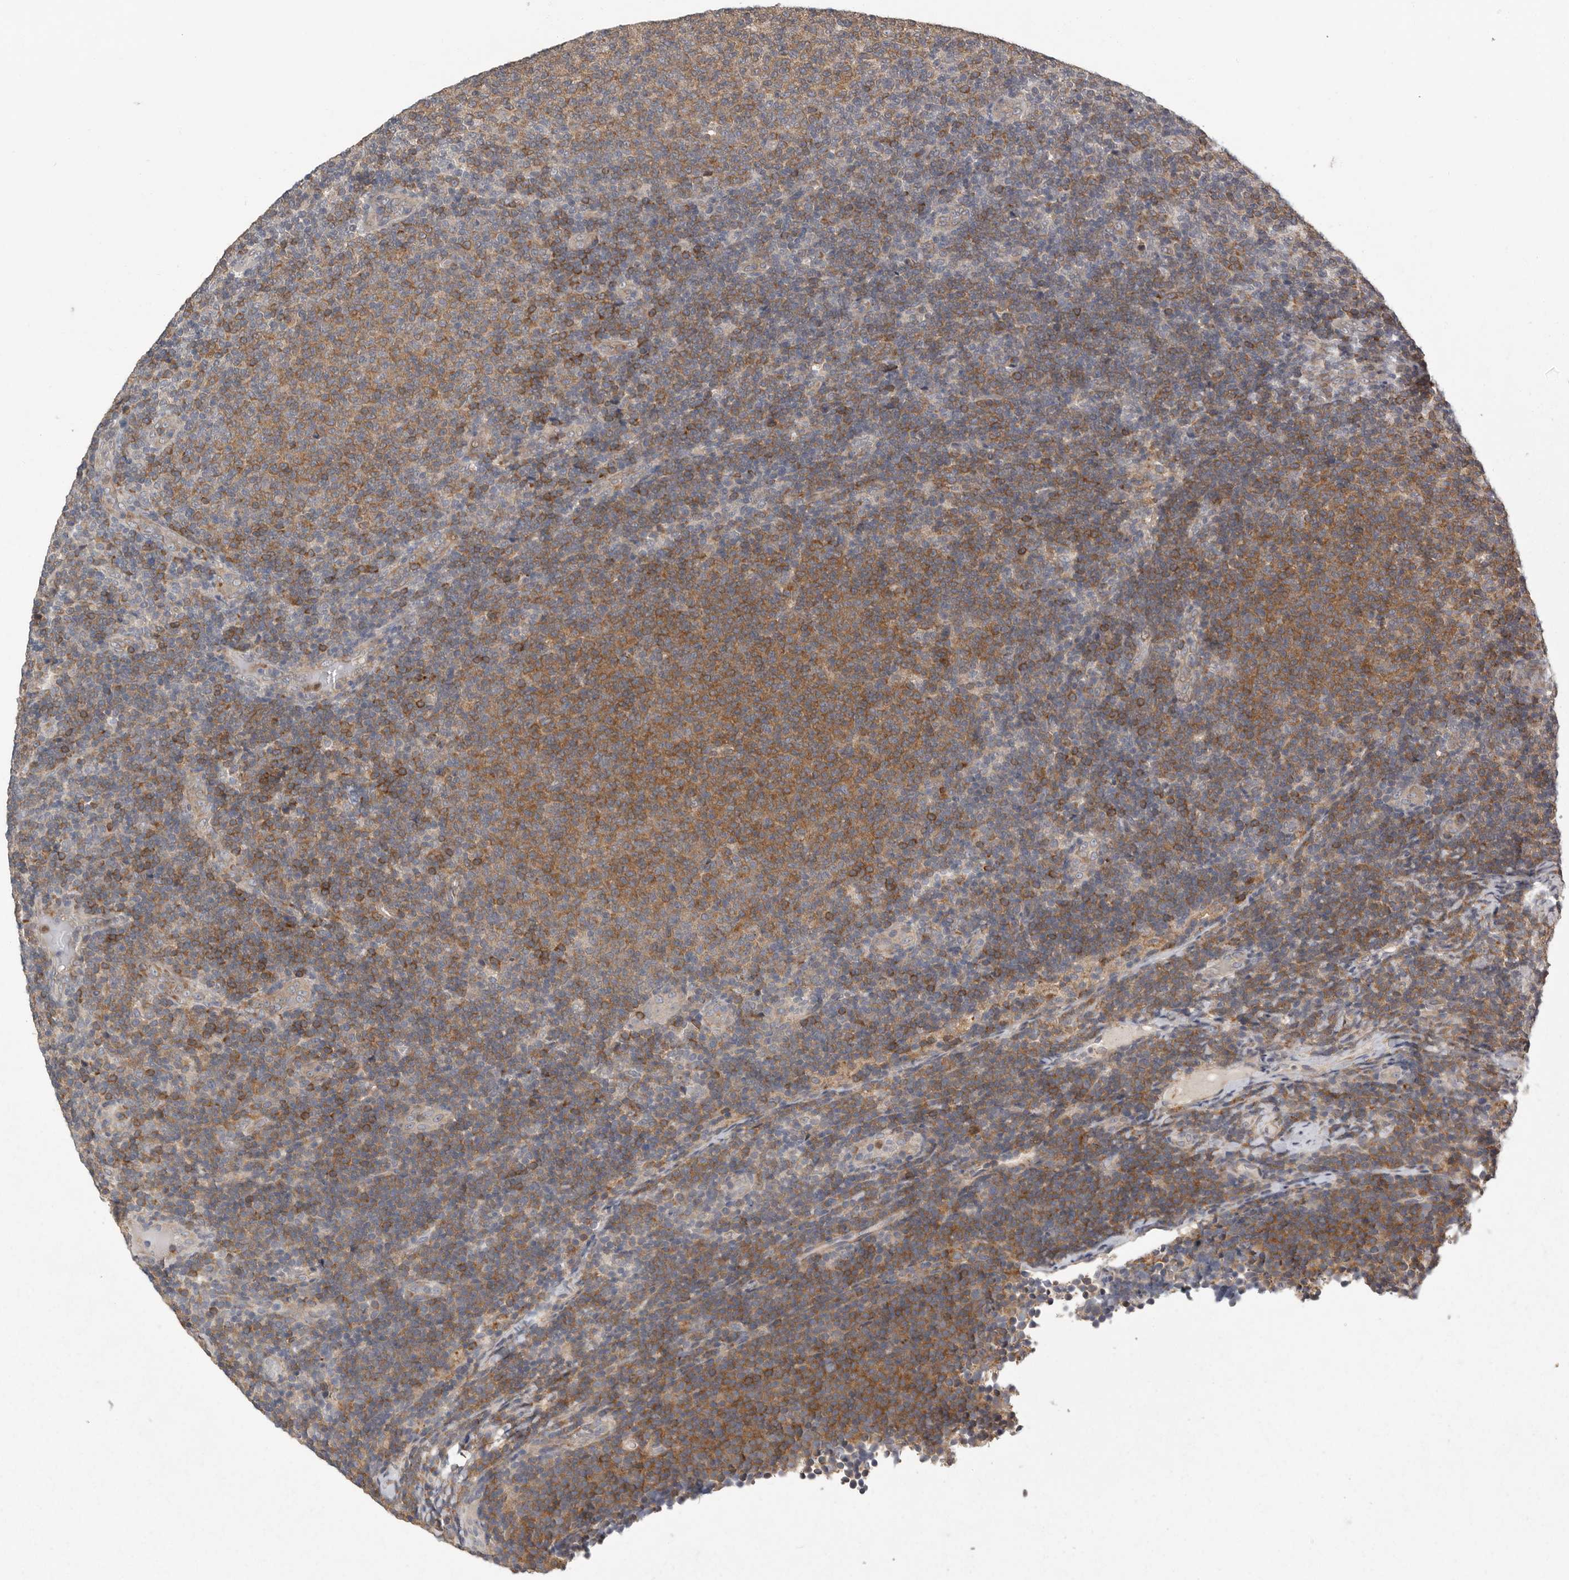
{"staining": {"intensity": "moderate", "quantity": ">75%", "location": "cytoplasmic/membranous"}, "tissue": "lymphoma", "cell_type": "Tumor cells", "image_type": "cancer", "snomed": [{"axis": "morphology", "description": "Malignant lymphoma, non-Hodgkin's type, Low grade"}, {"axis": "topography", "description": "Lymph node"}], "caption": "Moderate cytoplasmic/membranous protein positivity is appreciated in approximately >75% of tumor cells in malignant lymphoma, non-Hodgkin's type (low-grade).", "gene": "RALGPS2", "patient": {"sex": "male", "age": 66}}